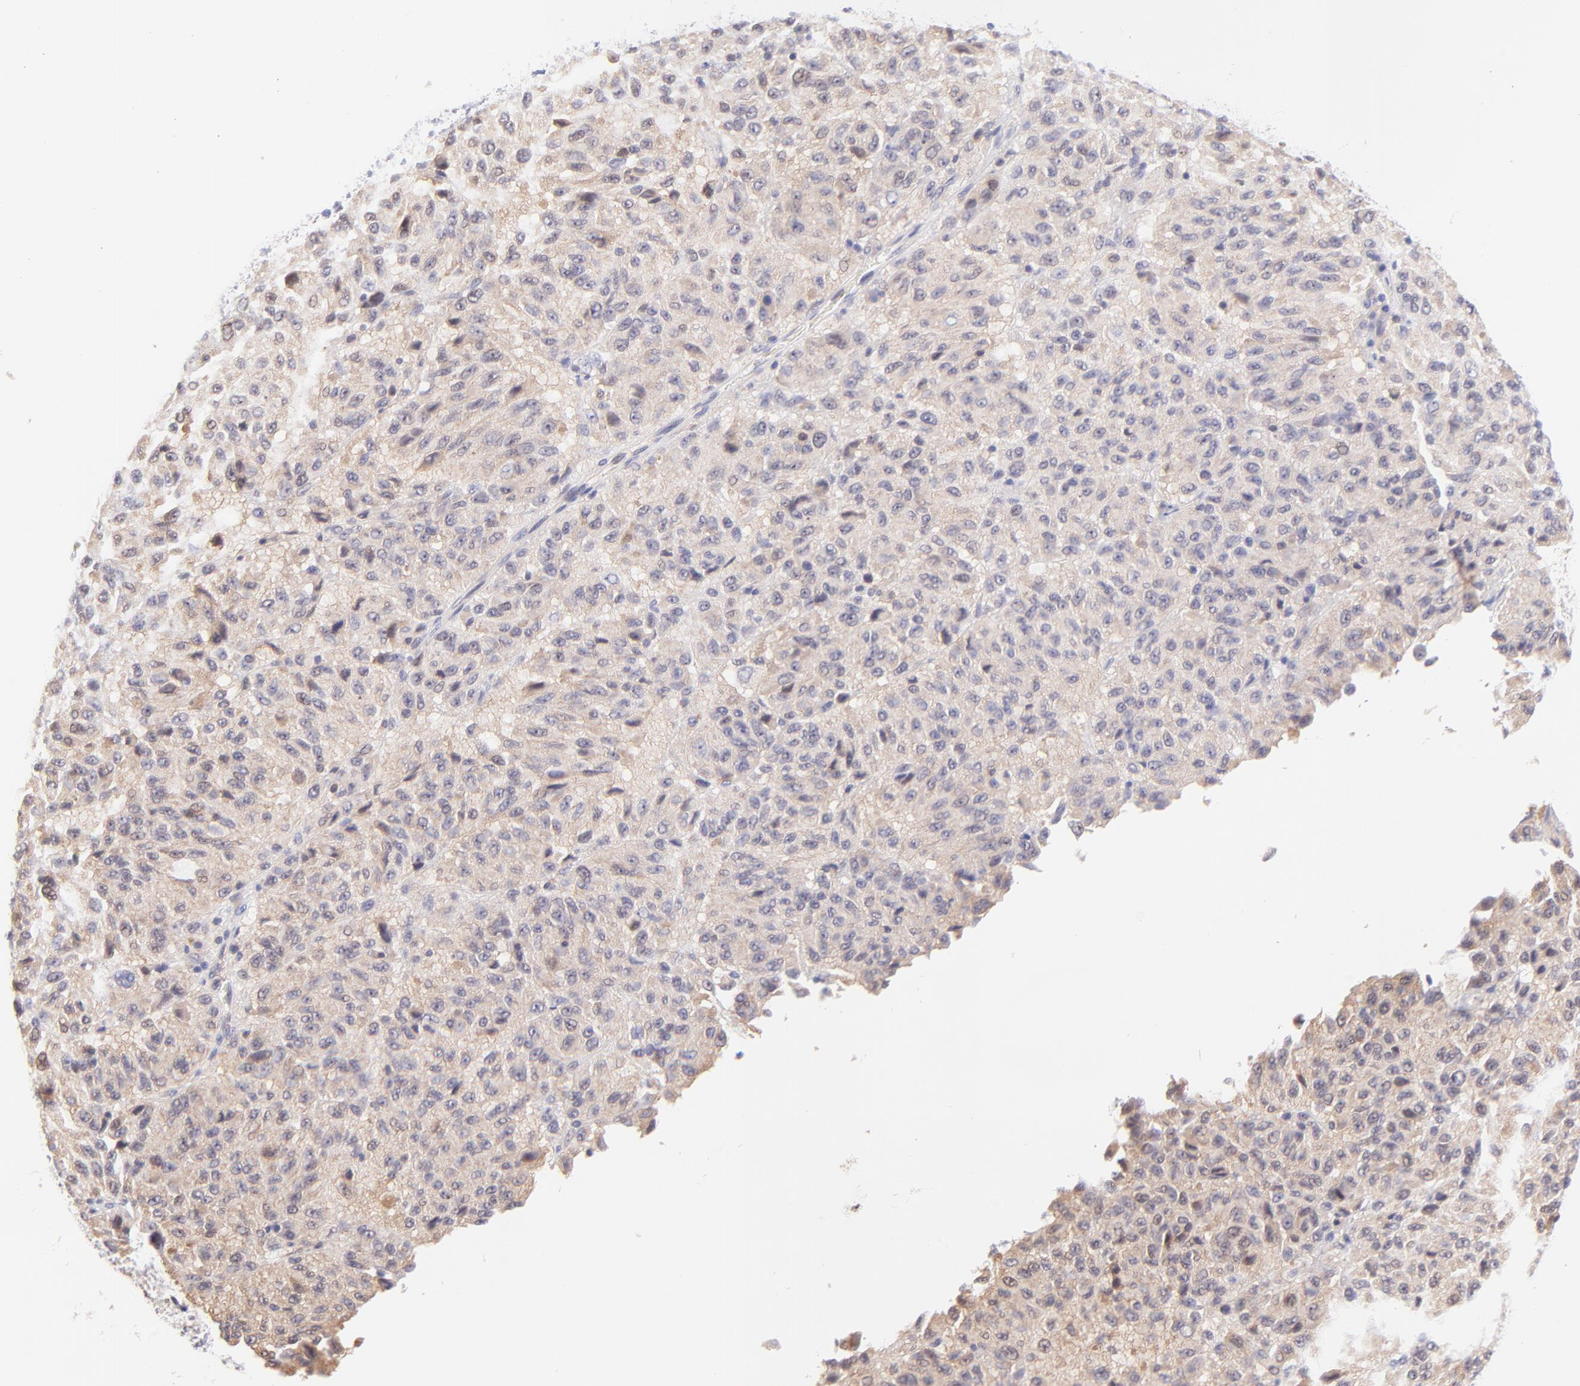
{"staining": {"intensity": "weak", "quantity": ">75%", "location": "cytoplasmic/membranous"}, "tissue": "melanoma", "cell_type": "Tumor cells", "image_type": "cancer", "snomed": [{"axis": "morphology", "description": "Malignant melanoma, Metastatic site"}, {"axis": "topography", "description": "Lung"}], "caption": "Protein staining of melanoma tissue shows weak cytoplasmic/membranous expression in approximately >75% of tumor cells.", "gene": "PBDC1", "patient": {"sex": "male", "age": 64}}